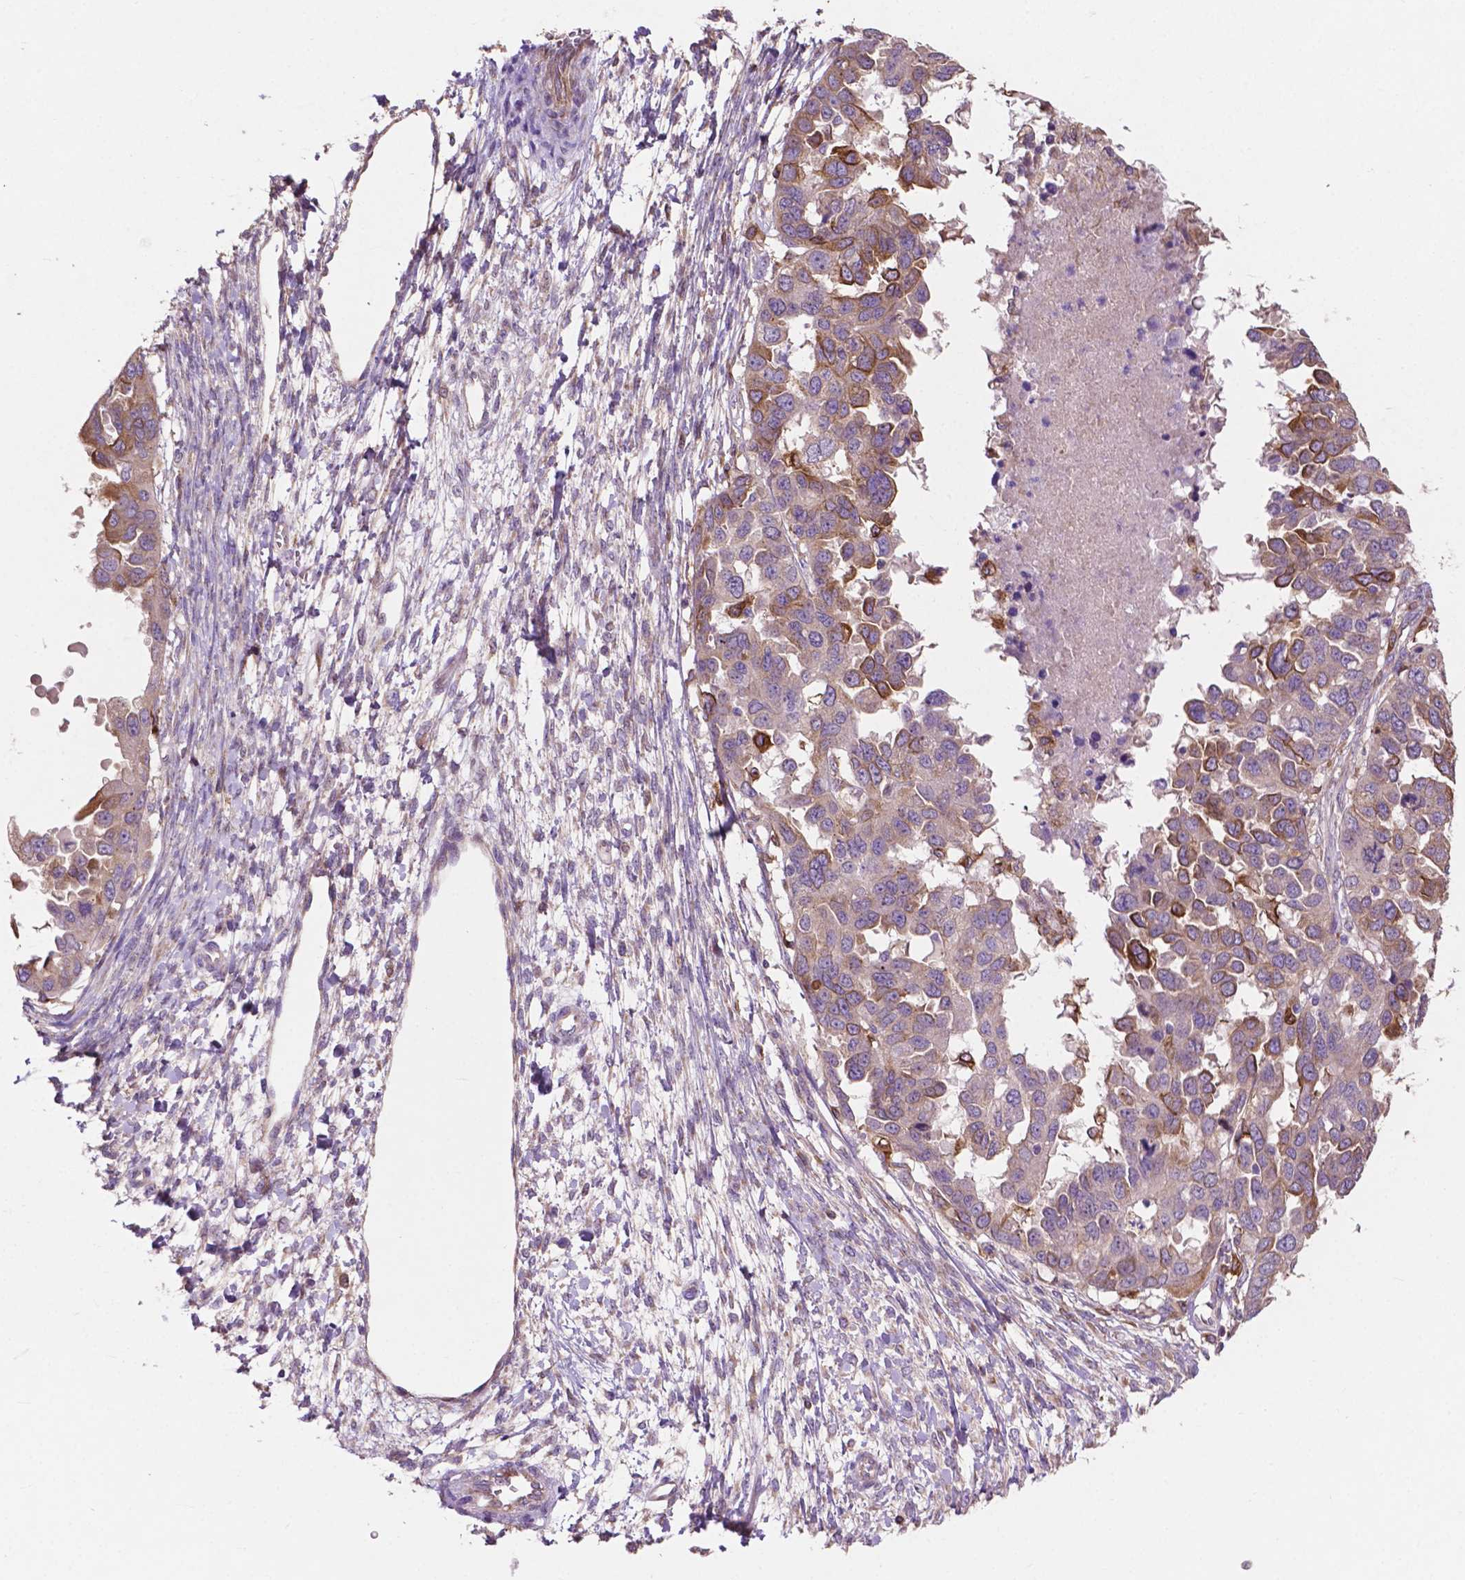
{"staining": {"intensity": "strong", "quantity": "<25%", "location": "cytoplasmic/membranous"}, "tissue": "ovarian cancer", "cell_type": "Tumor cells", "image_type": "cancer", "snomed": [{"axis": "morphology", "description": "Cystadenocarcinoma, serous, NOS"}, {"axis": "topography", "description": "Ovary"}], "caption": "IHC of ovarian serous cystadenocarcinoma shows medium levels of strong cytoplasmic/membranous positivity in approximately <25% of tumor cells. The staining was performed using DAB, with brown indicating positive protein expression. Nuclei are stained blue with hematoxylin.", "gene": "MBTPS1", "patient": {"sex": "female", "age": 53}}